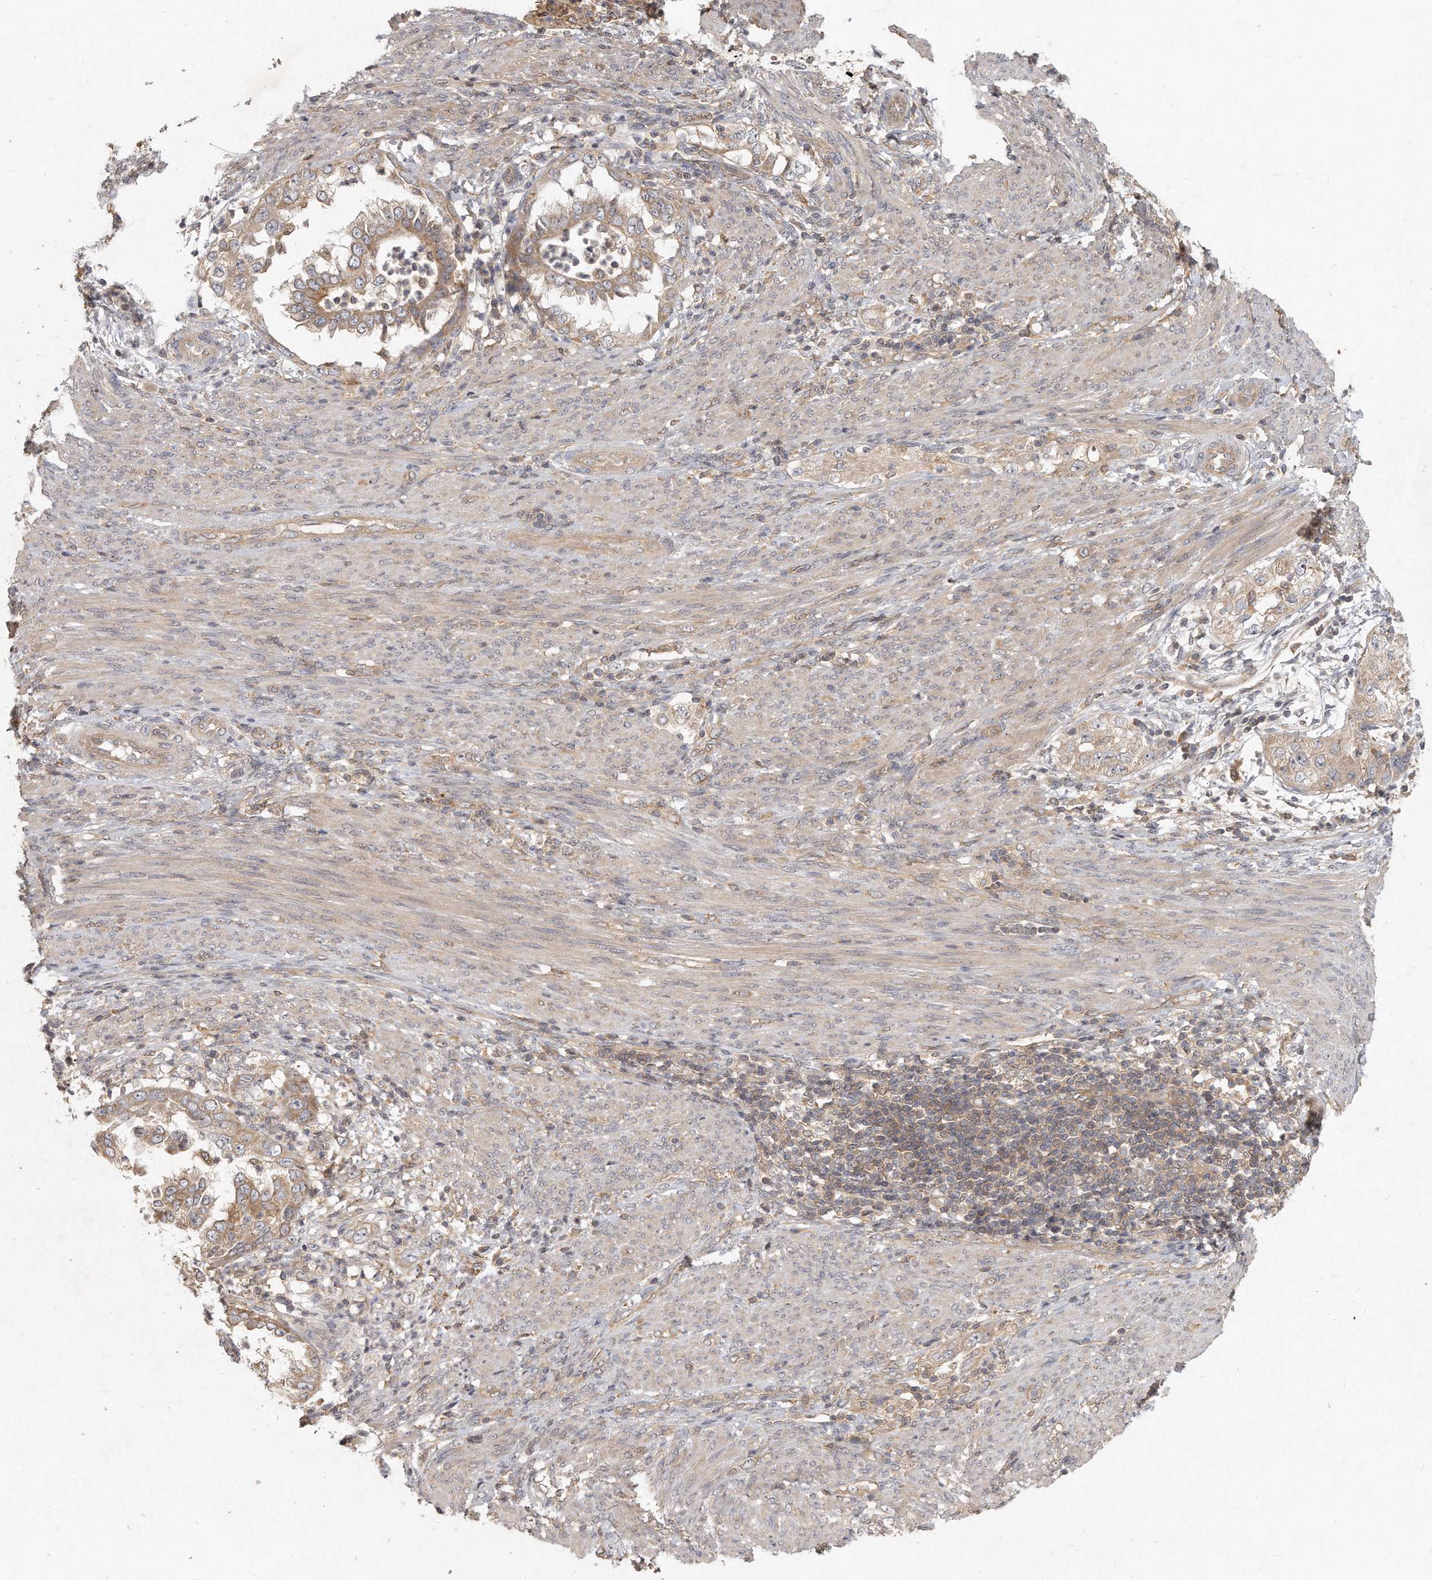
{"staining": {"intensity": "moderate", "quantity": "25%-75%", "location": "cytoplasmic/membranous"}, "tissue": "endometrial cancer", "cell_type": "Tumor cells", "image_type": "cancer", "snomed": [{"axis": "morphology", "description": "Adenocarcinoma, NOS"}, {"axis": "topography", "description": "Endometrium"}], "caption": "Protein staining of endometrial cancer (adenocarcinoma) tissue exhibits moderate cytoplasmic/membranous expression in approximately 25%-75% of tumor cells.", "gene": "LGALS8", "patient": {"sex": "female", "age": 85}}